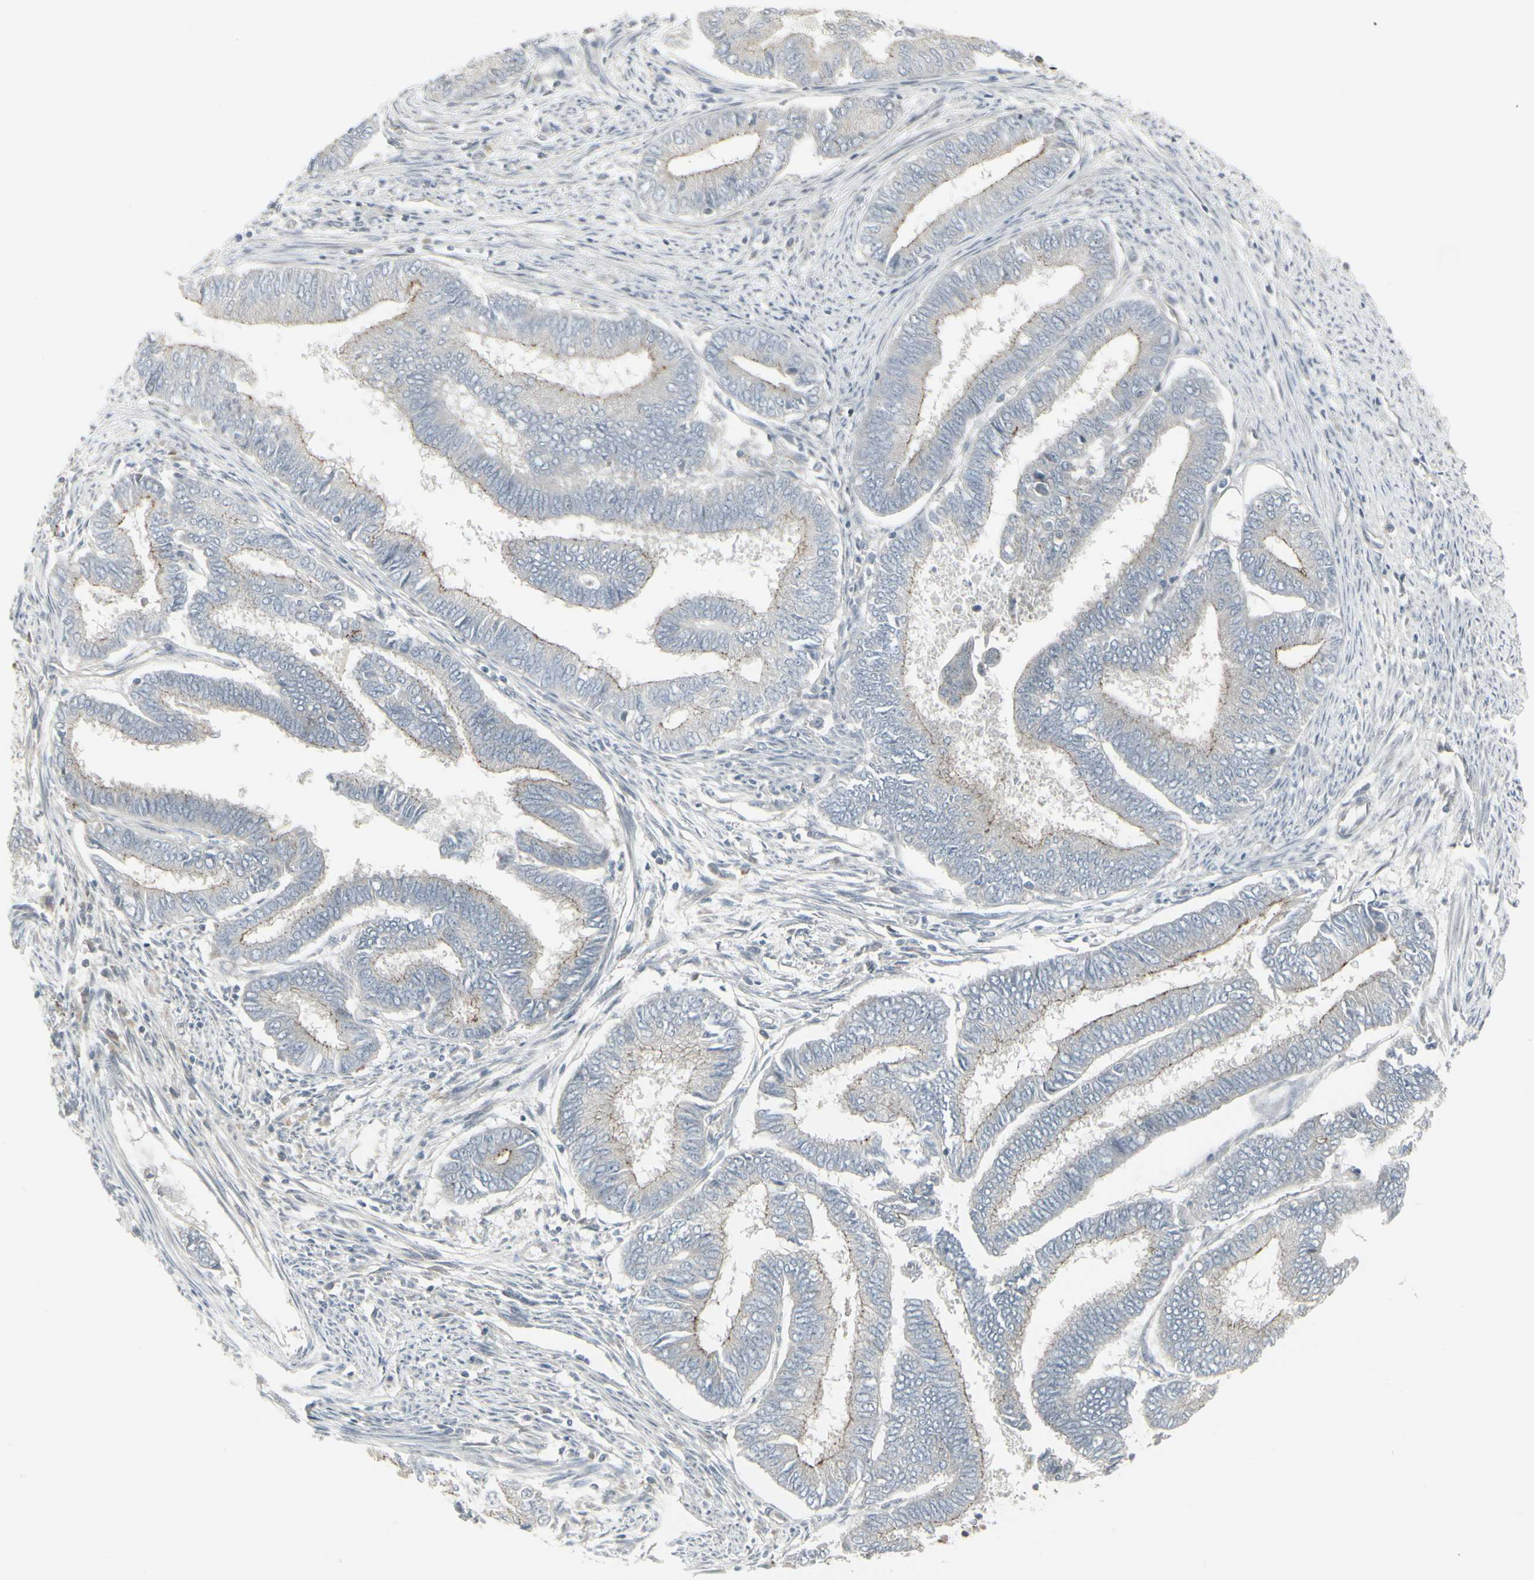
{"staining": {"intensity": "negative", "quantity": "none", "location": "none"}, "tissue": "endometrial cancer", "cell_type": "Tumor cells", "image_type": "cancer", "snomed": [{"axis": "morphology", "description": "Adenocarcinoma, NOS"}, {"axis": "topography", "description": "Endometrium"}], "caption": "Immunohistochemical staining of endometrial cancer (adenocarcinoma) shows no significant staining in tumor cells. The staining was performed using DAB to visualize the protein expression in brown, while the nuclei were stained in blue with hematoxylin (Magnification: 20x).", "gene": "EPS15", "patient": {"sex": "female", "age": 86}}